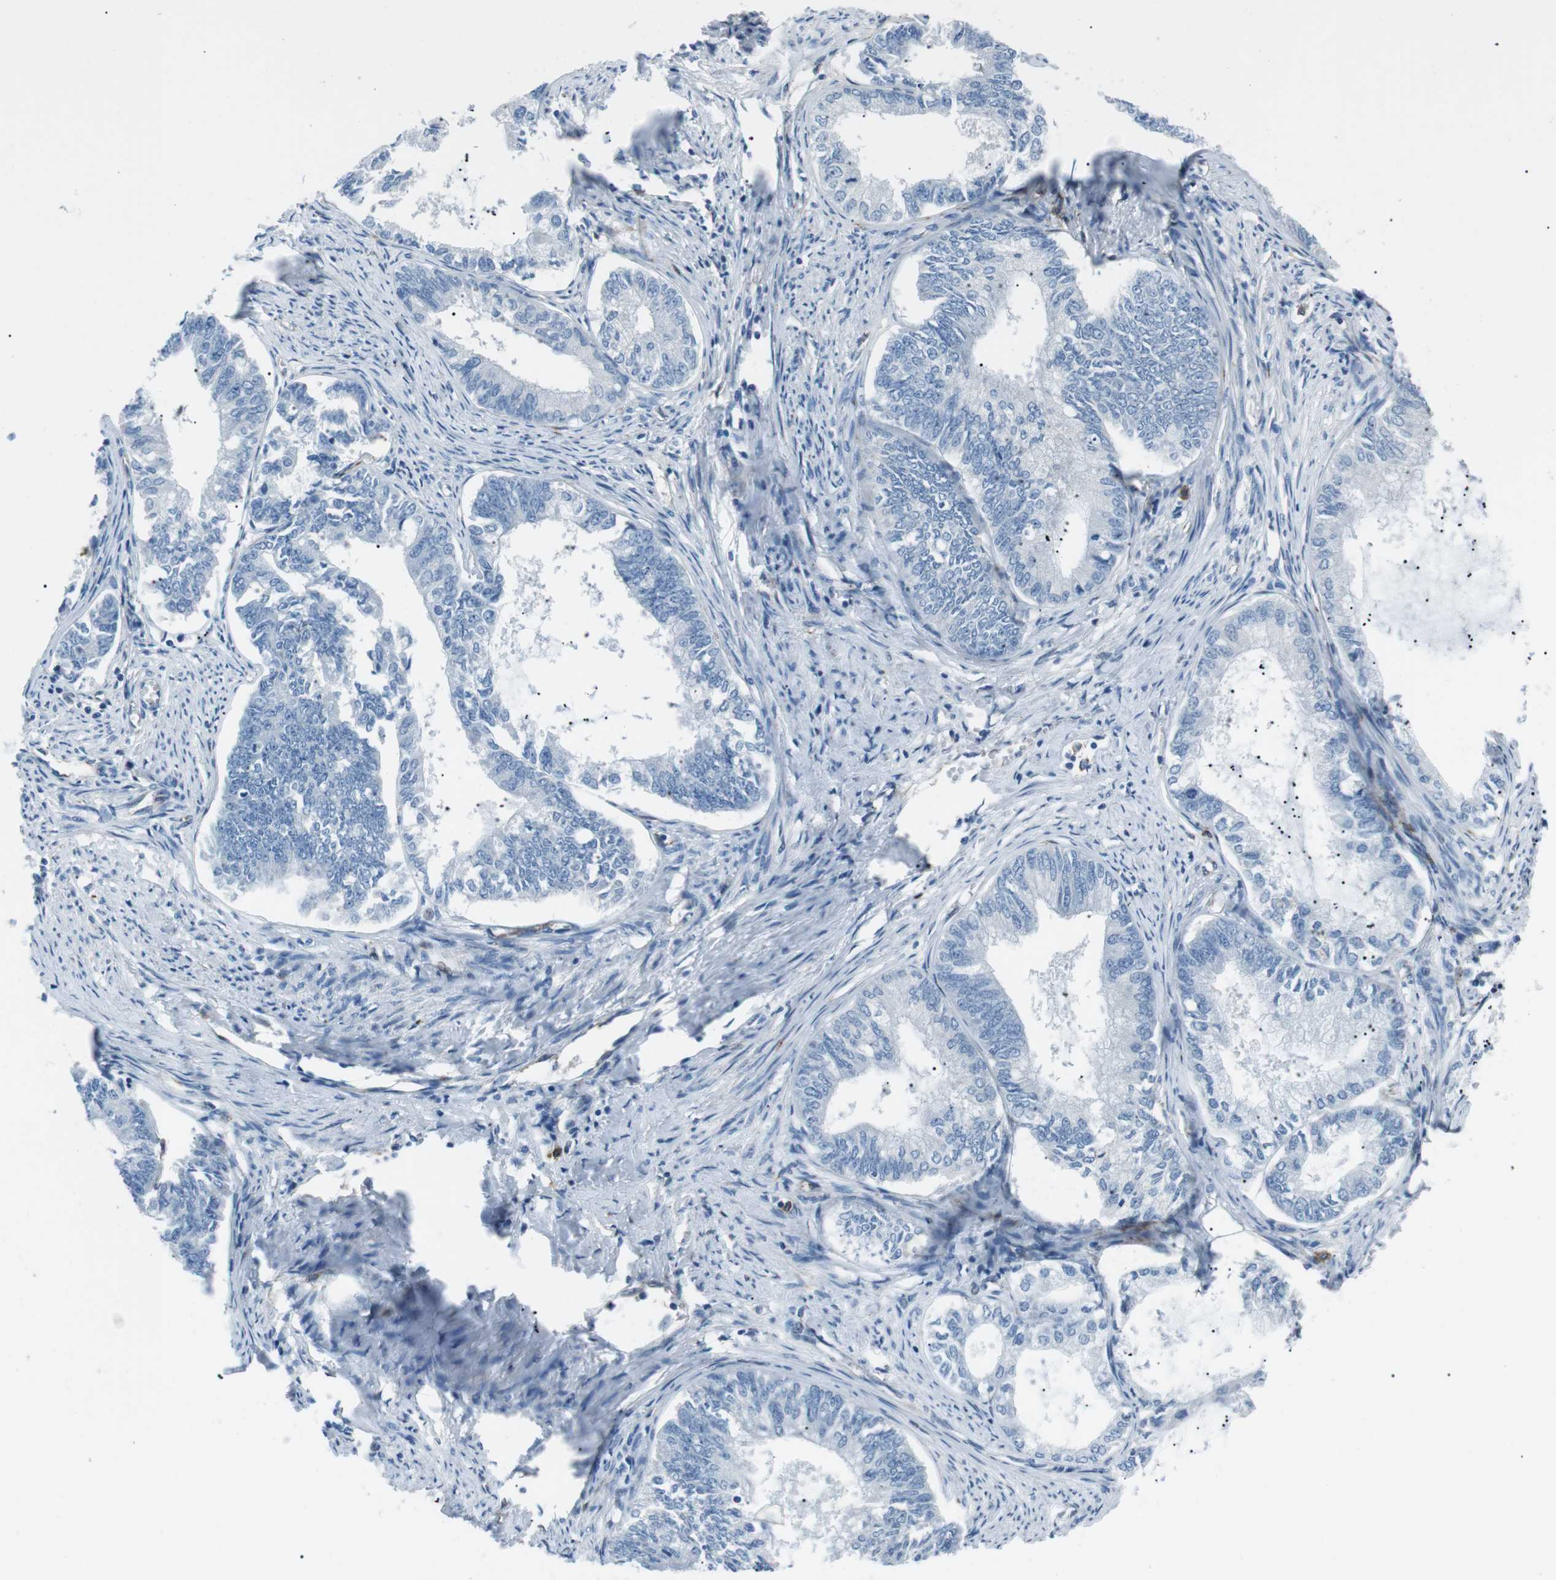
{"staining": {"intensity": "negative", "quantity": "none", "location": "none"}, "tissue": "endometrial cancer", "cell_type": "Tumor cells", "image_type": "cancer", "snomed": [{"axis": "morphology", "description": "Adenocarcinoma, NOS"}, {"axis": "topography", "description": "Endometrium"}], "caption": "Adenocarcinoma (endometrial) was stained to show a protein in brown. There is no significant positivity in tumor cells.", "gene": "CSF2RA", "patient": {"sex": "female", "age": 86}}